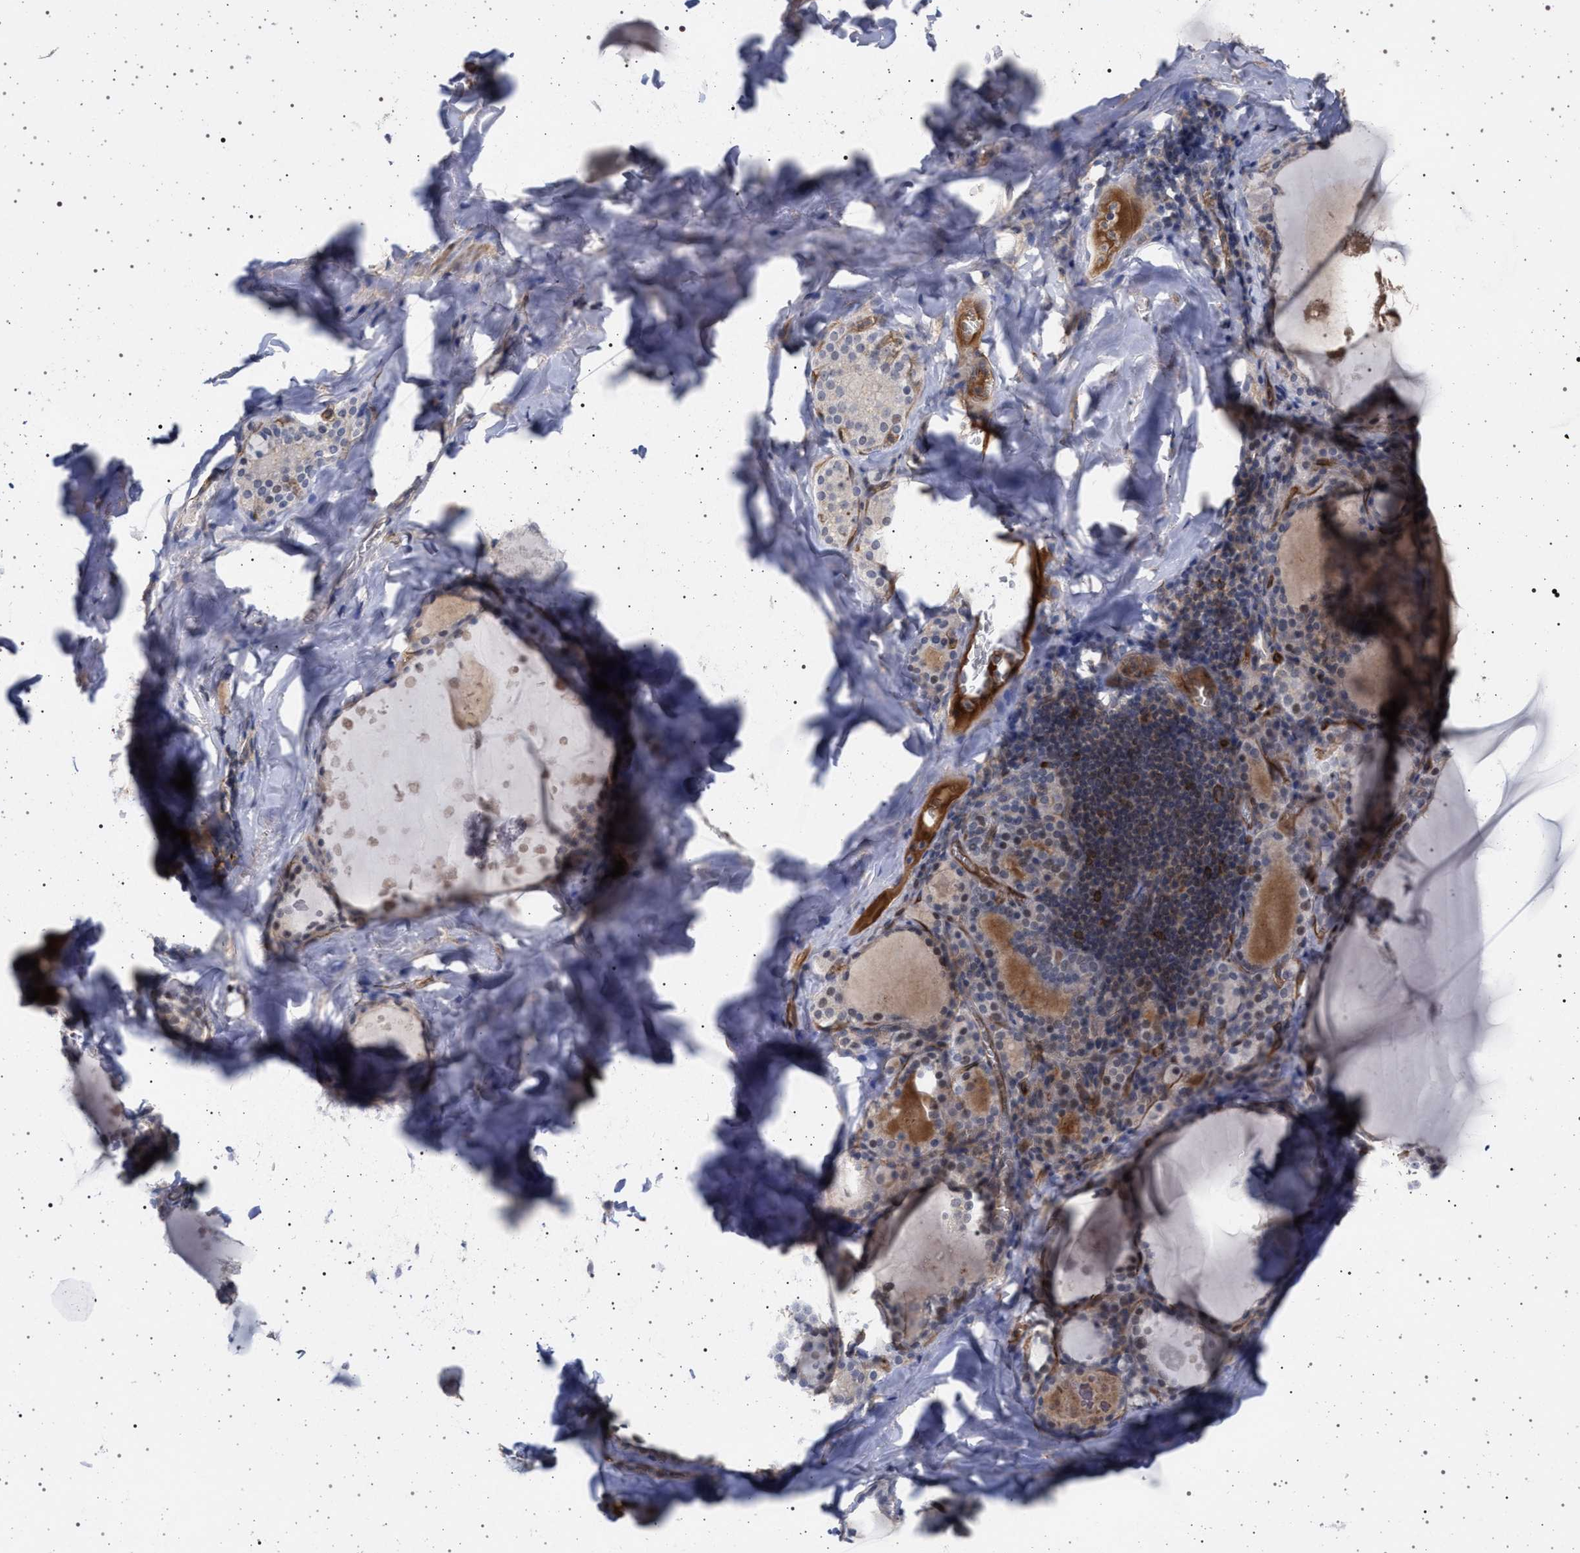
{"staining": {"intensity": "weak", "quantity": "25%-75%", "location": "nuclear"}, "tissue": "thyroid gland", "cell_type": "Glandular cells", "image_type": "normal", "snomed": [{"axis": "morphology", "description": "Normal tissue, NOS"}, {"axis": "topography", "description": "Thyroid gland"}], "caption": "Immunohistochemistry of benign thyroid gland exhibits low levels of weak nuclear staining in approximately 25%-75% of glandular cells. The staining is performed using DAB (3,3'-diaminobenzidine) brown chromogen to label protein expression. The nuclei are counter-stained blue using hematoxylin.", "gene": "RBM48", "patient": {"sex": "male", "age": 56}}